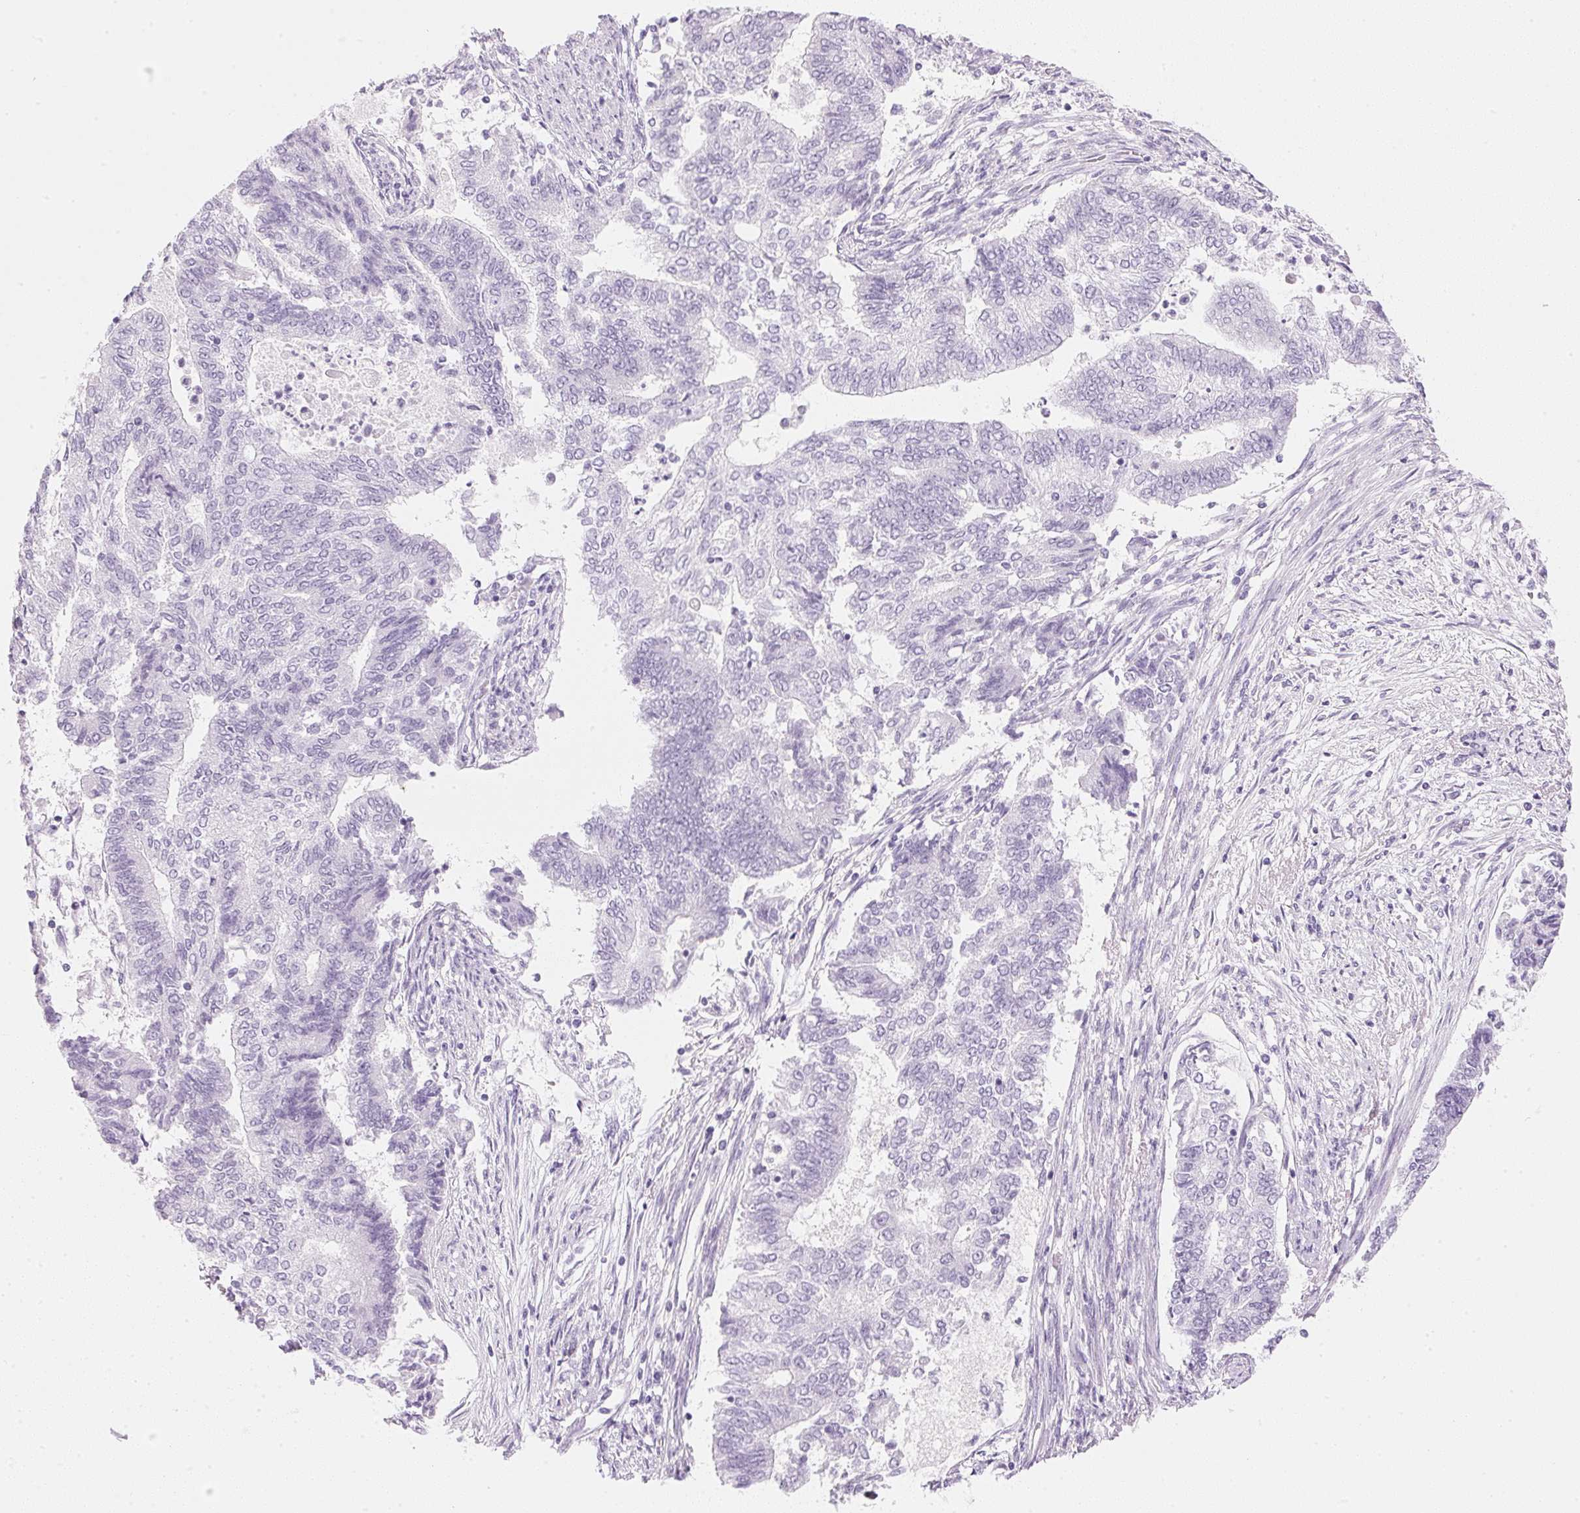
{"staining": {"intensity": "negative", "quantity": "none", "location": "none"}, "tissue": "endometrial cancer", "cell_type": "Tumor cells", "image_type": "cancer", "snomed": [{"axis": "morphology", "description": "Adenocarcinoma, NOS"}, {"axis": "topography", "description": "Endometrium"}], "caption": "This is an immunohistochemistry photomicrograph of endometrial cancer. There is no staining in tumor cells.", "gene": "IGFBP1", "patient": {"sex": "female", "age": 65}}